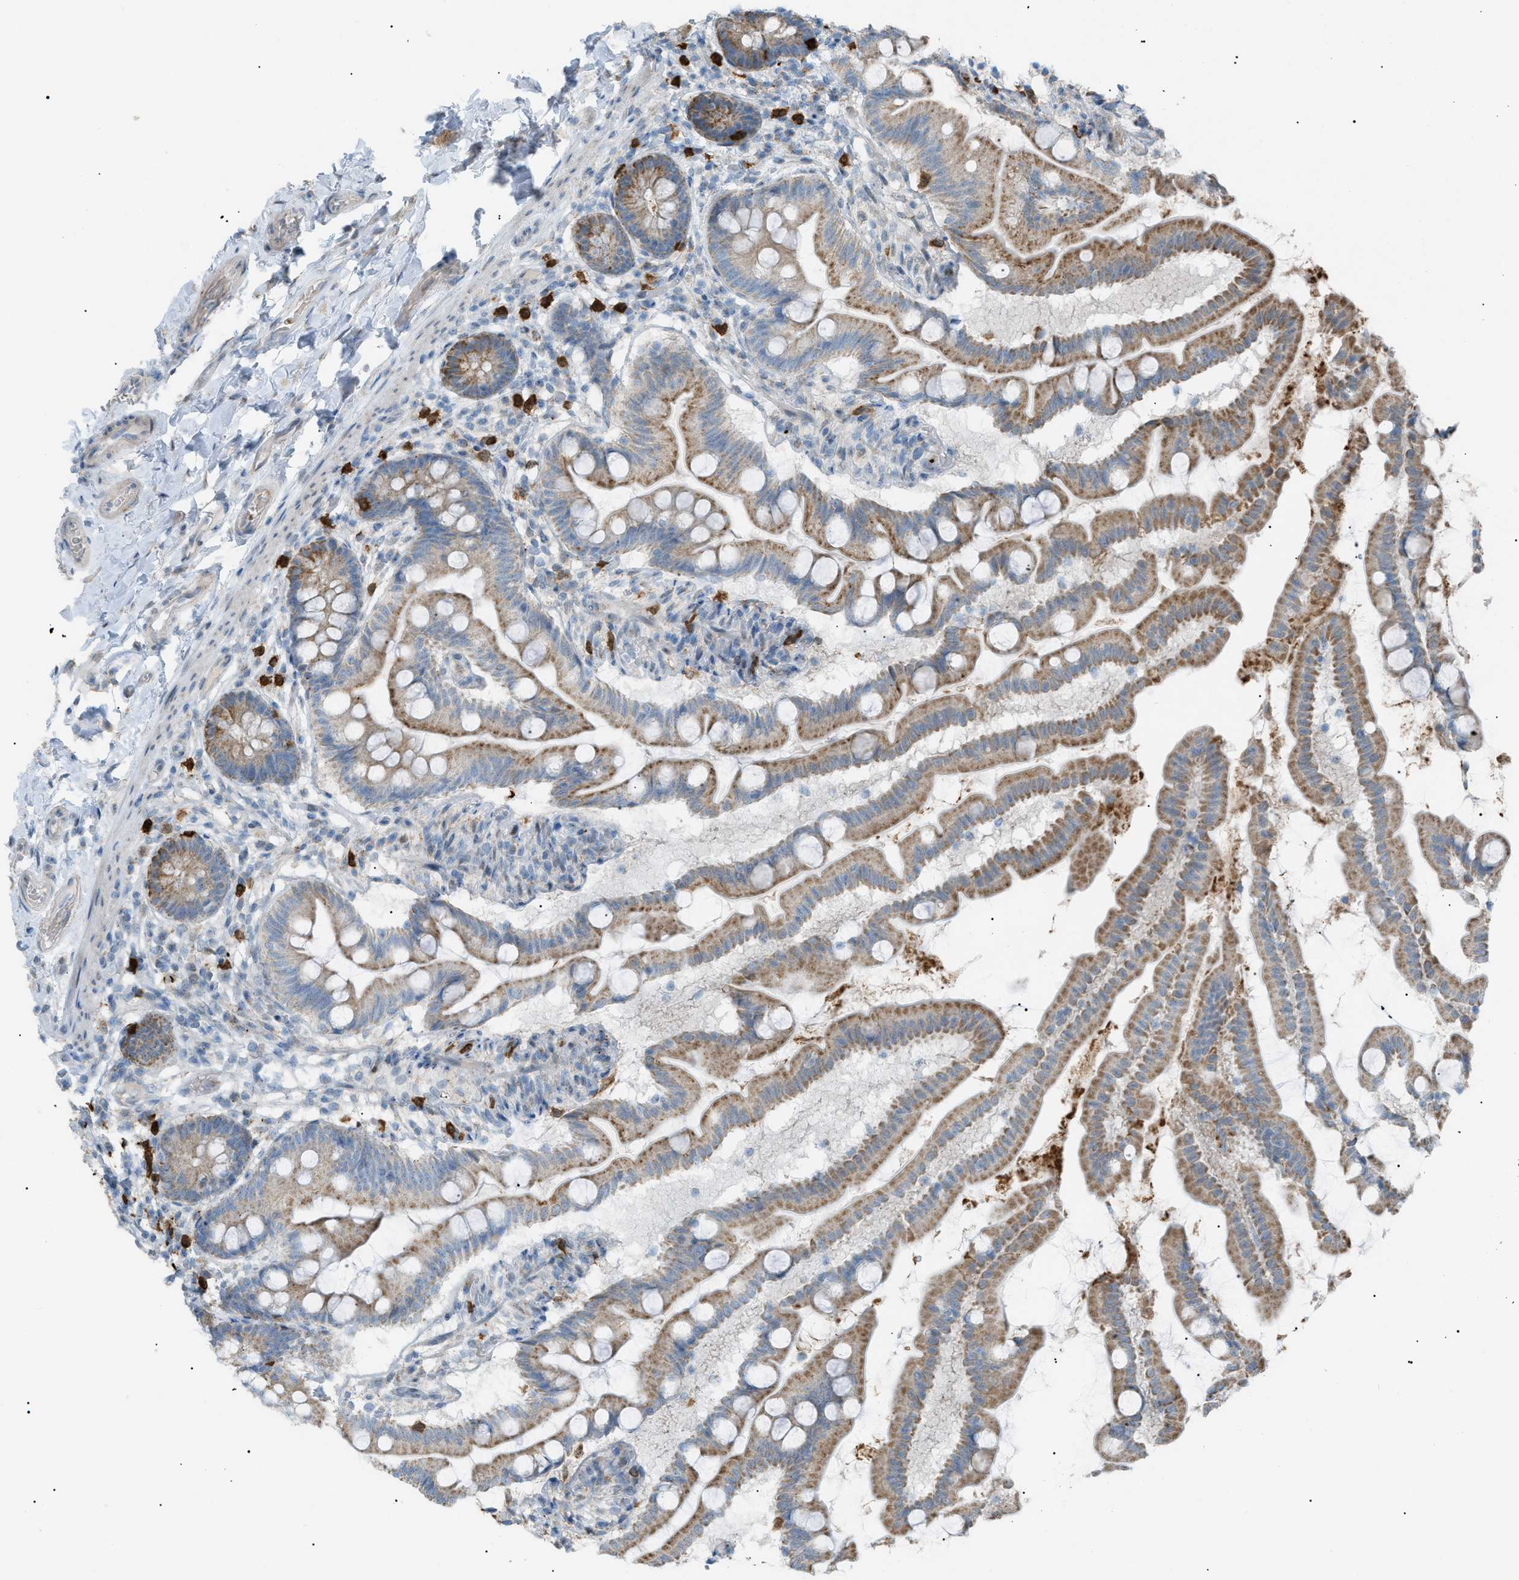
{"staining": {"intensity": "moderate", "quantity": ">75%", "location": "cytoplasmic/membranous"}, "tissue": "small intestine", "cell_type": "Glandular cells", "image_type": "normal", "snomed": [{"axis": "morphology", "description": "Normal tissue, NOS"}, {"axis": "topography", "description": "Small intestine"}], "caption": "Moderate cytoplasmic/membranous positivity is seen in about >75% of glandular cells in benign small intestine.", "gene": "ZNF516", "patient": {"sex": "female", "age": 56}}